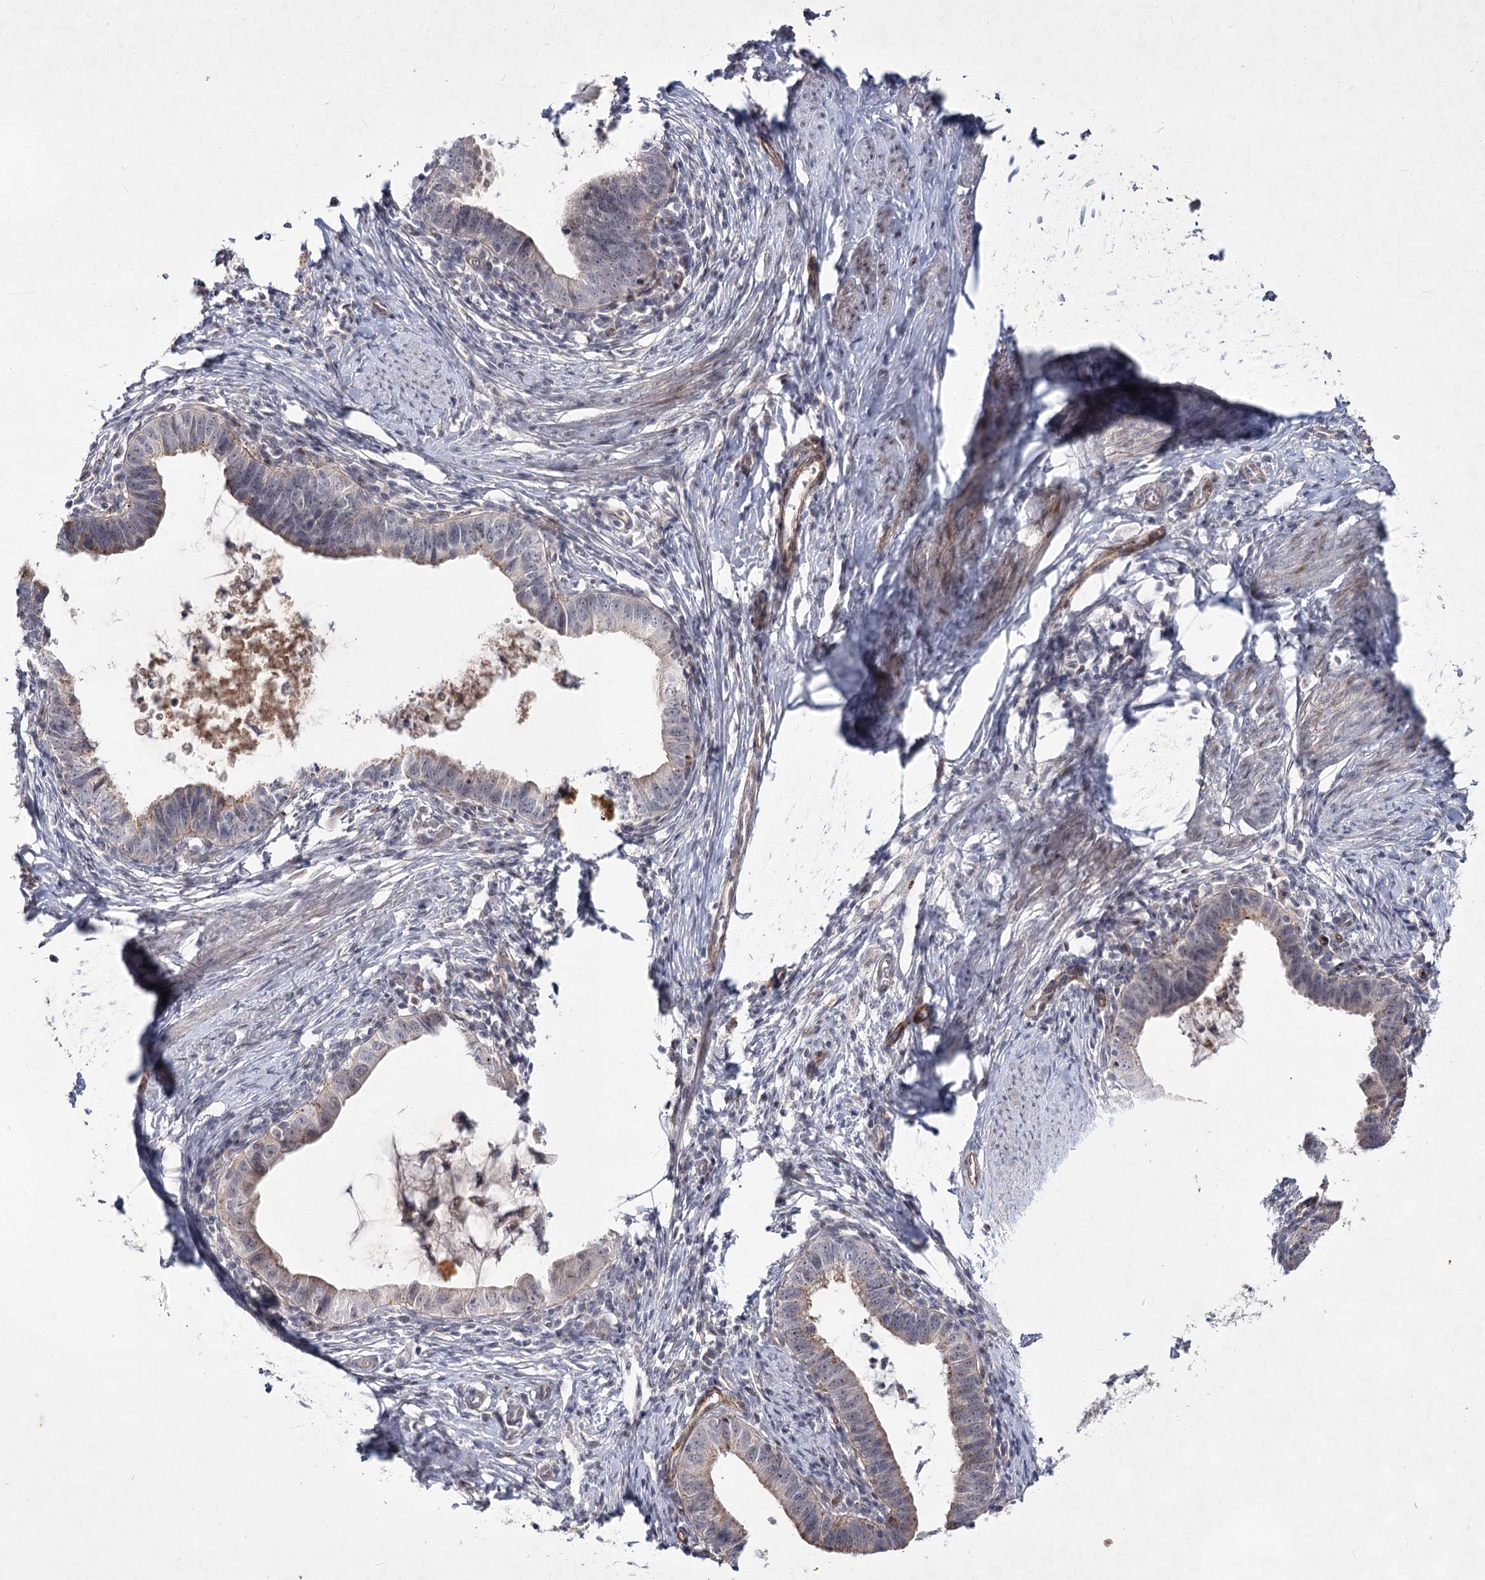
{"staining": {"intensity": "moderate", "quantity": "25%-75%", "location": "cytoplasmic/membranous"}, "tissue": "cervical cancer", "cell_type": "Tumor cells", "image_type": "cancer", "snomed": [{"axis": "morphology", "description": "Adenocarcinoma, NOS"}, {"axis": "topography", "description": "Cervix"}], "caption": "A photomicrograph showing moderate cytoplasmic/membranous staining in approximately 25%-75% of tumor cells in cervical adenocarcinoma, as visualized by brown immunohistochemical staining.", "gene": "ATL2", "patient": {"sex": "female", "age": 36}}